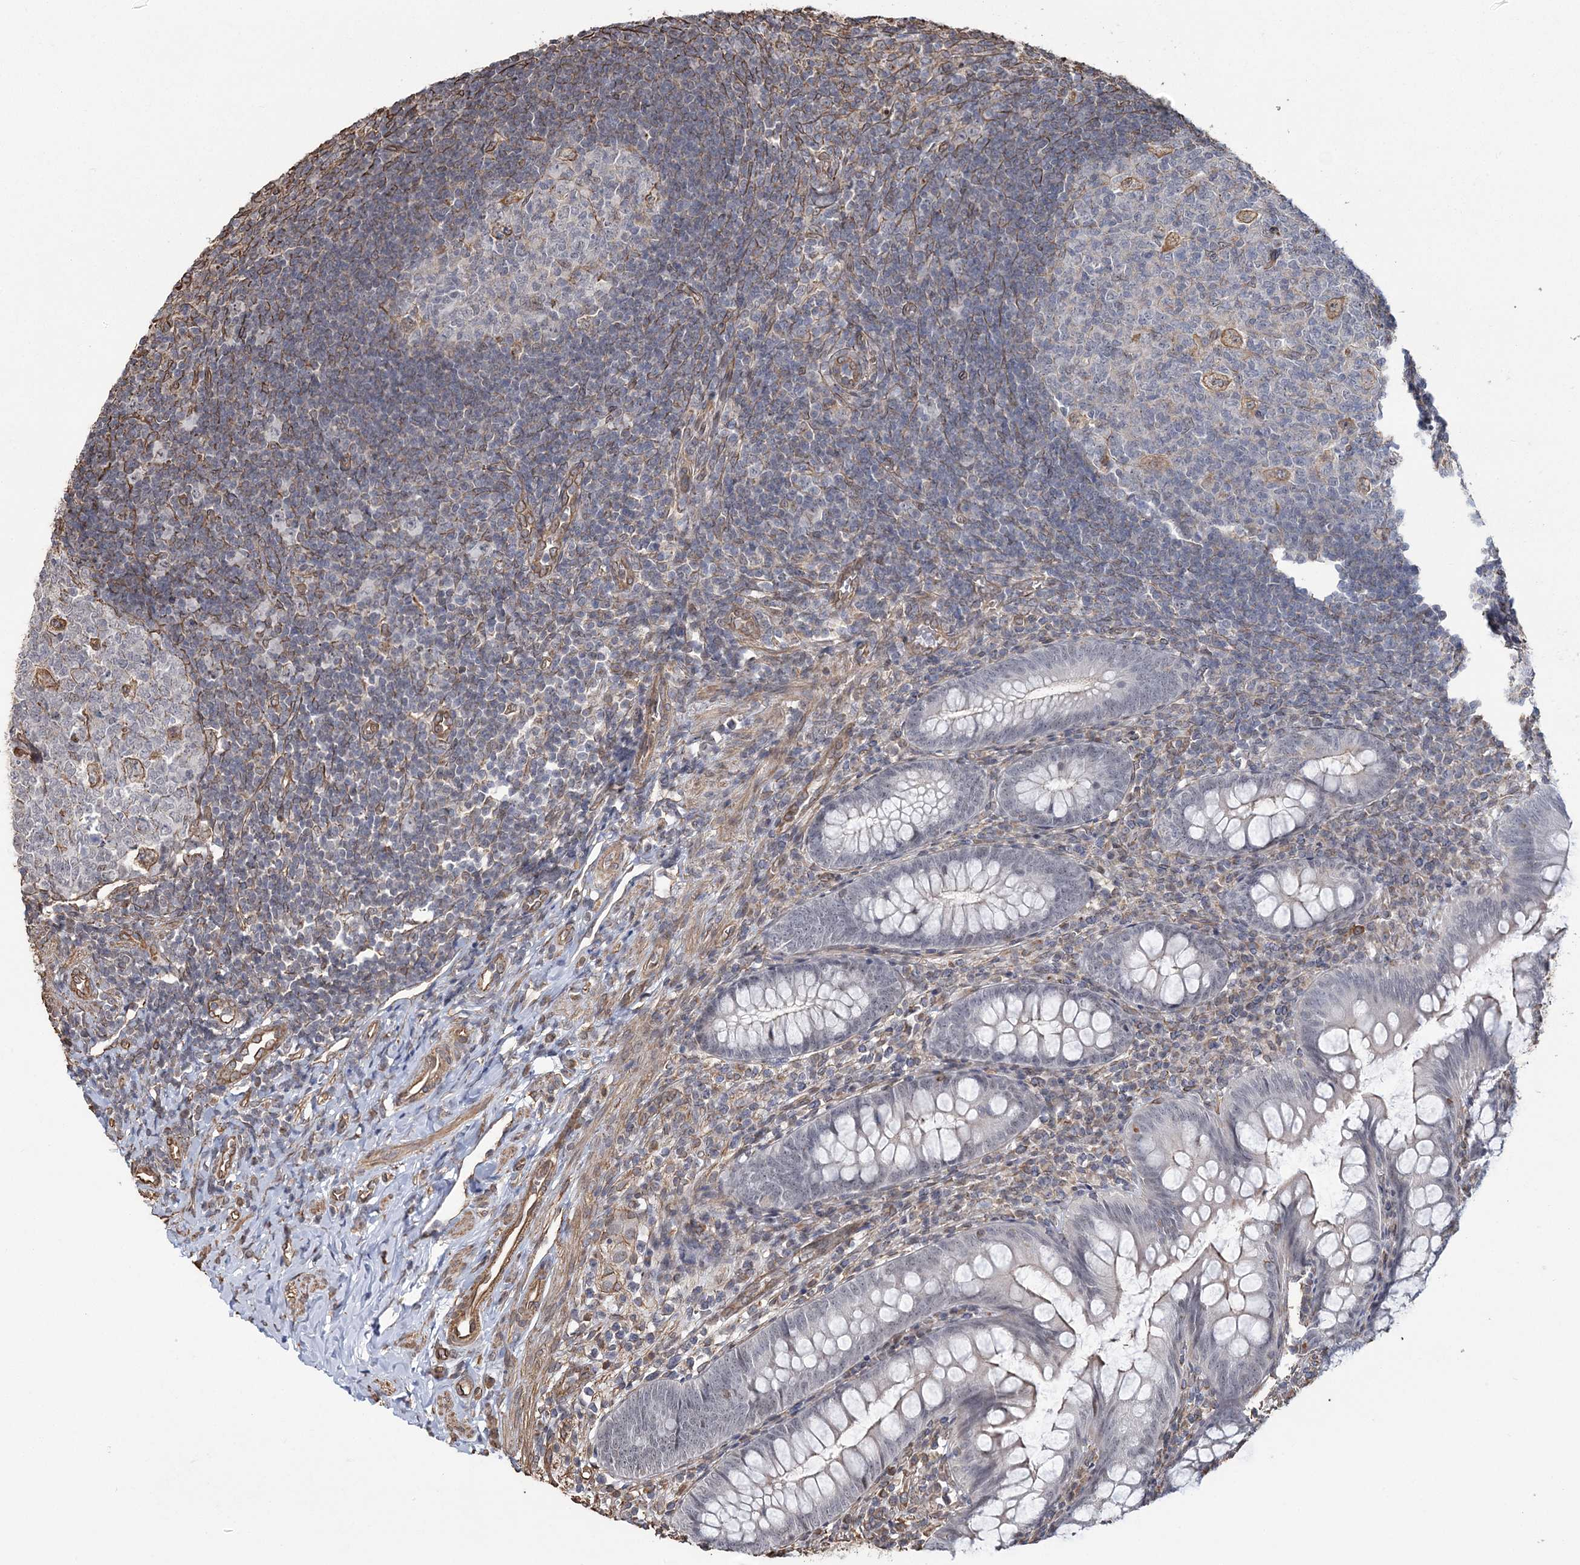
{"staining": {"intensity": "negative", "quantity": "none", "location": "none"}, "tissue": "appendix", "cell_type": "Glandular cells", "image_type": "normal", "snomed": [{"axis": "morphology", "description": "Normal tissue, NOS"}, {"axis": "topography", "description": "Appendix"}], "caption": "Immunohistochemistry micrograph of normal appendix: human appendix stained with DAB (3,3'-diaminobenzidine) shows no significant protein staining in glandular cells.", "gene": "ATP11B", "patient": {"sex": "male", "age": 14}}